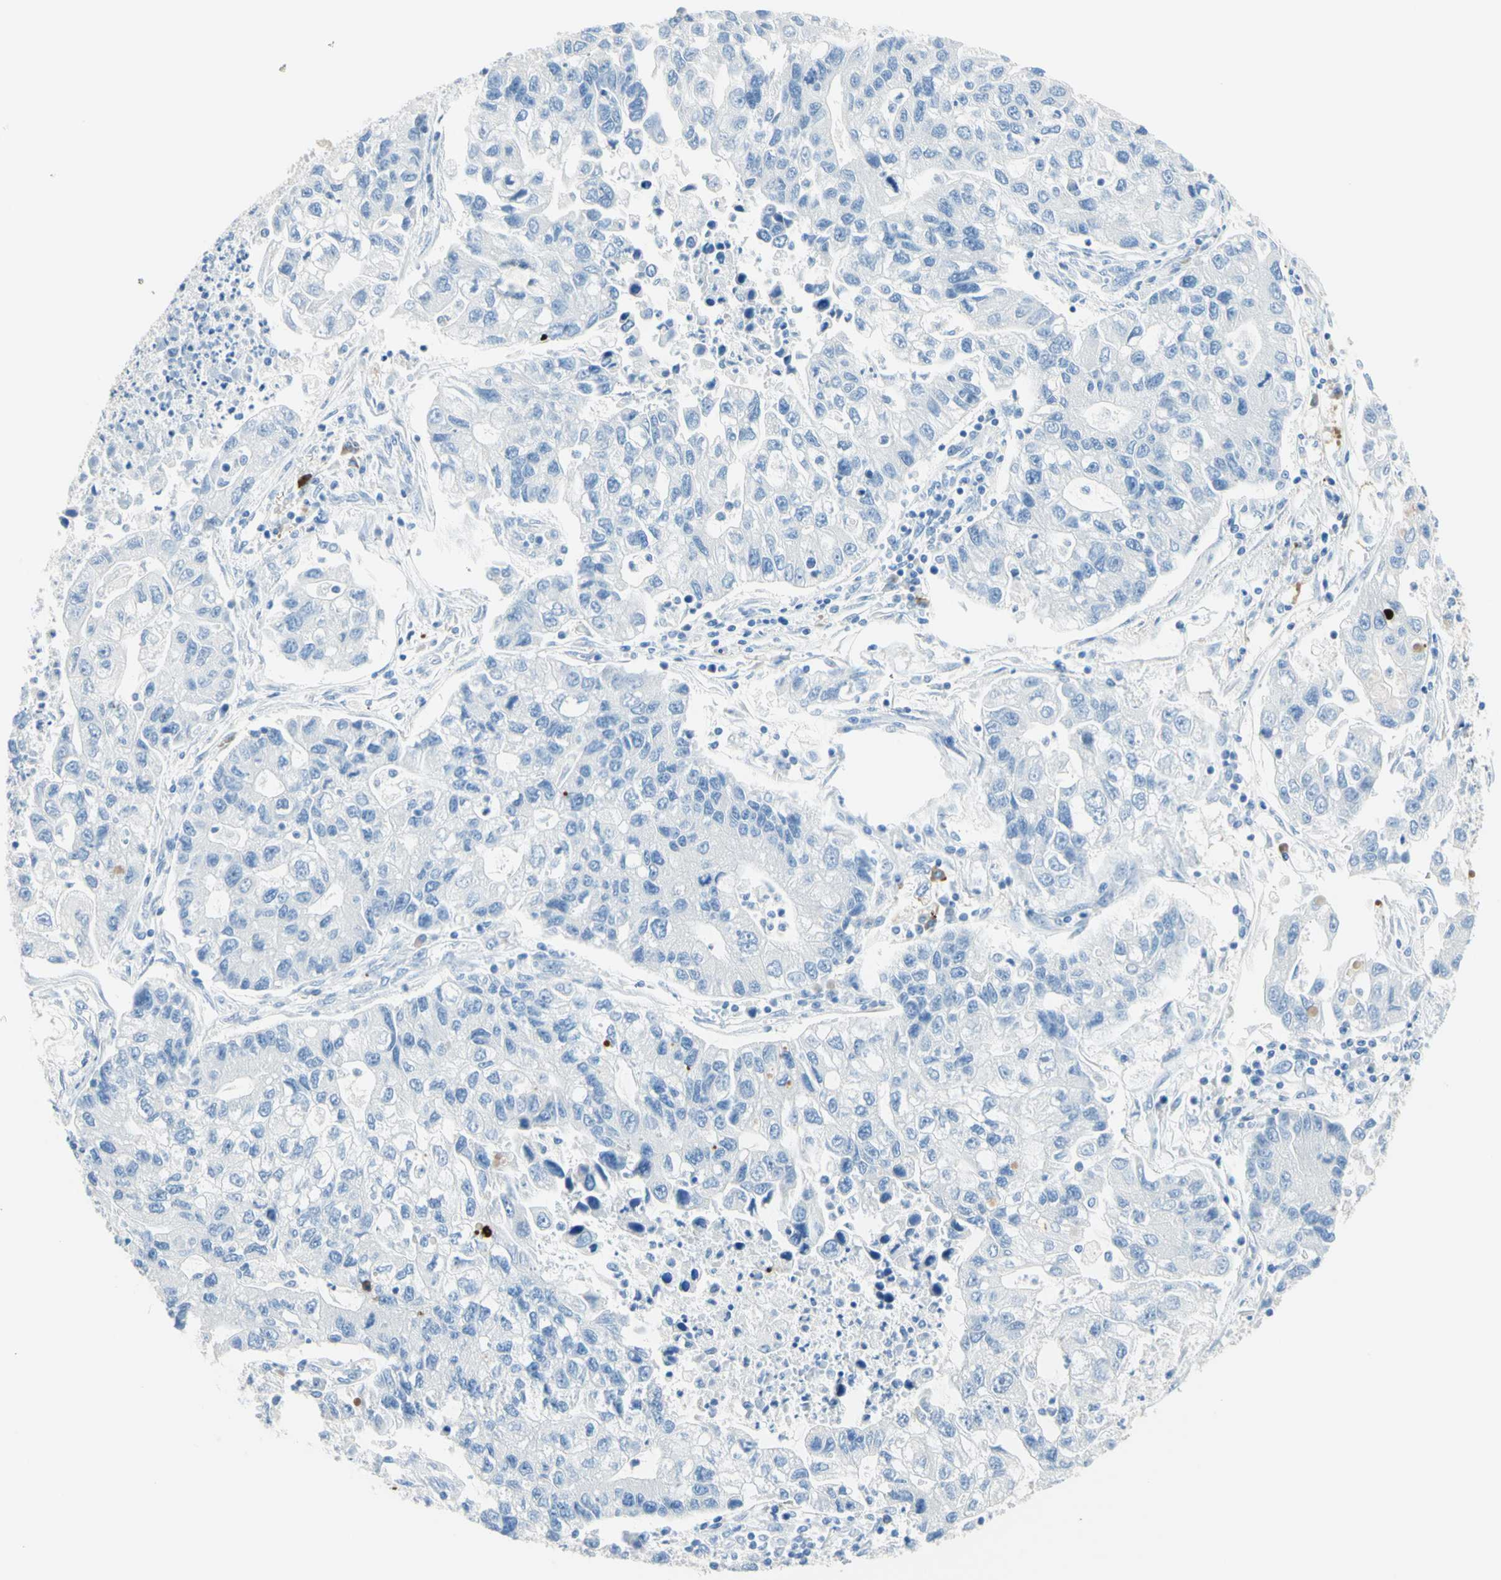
{"staining": {"intensity": "negative", "quantity": "none", "location": "none"}, "tissue": "lung cancer", "cell_type": "Tumor cells", "image_type": "cancer", "snomed": [{"axis": "morphology", "description": "Adenocarcinoma, NOS"}, {"axis": "topography", "description": "Lung"}], "caption": "A histopathology image of human lung cancer is negative for staining in tumor cells.", "gene": "IL6ST", "patient": {"sex": "female", "age": 51}}